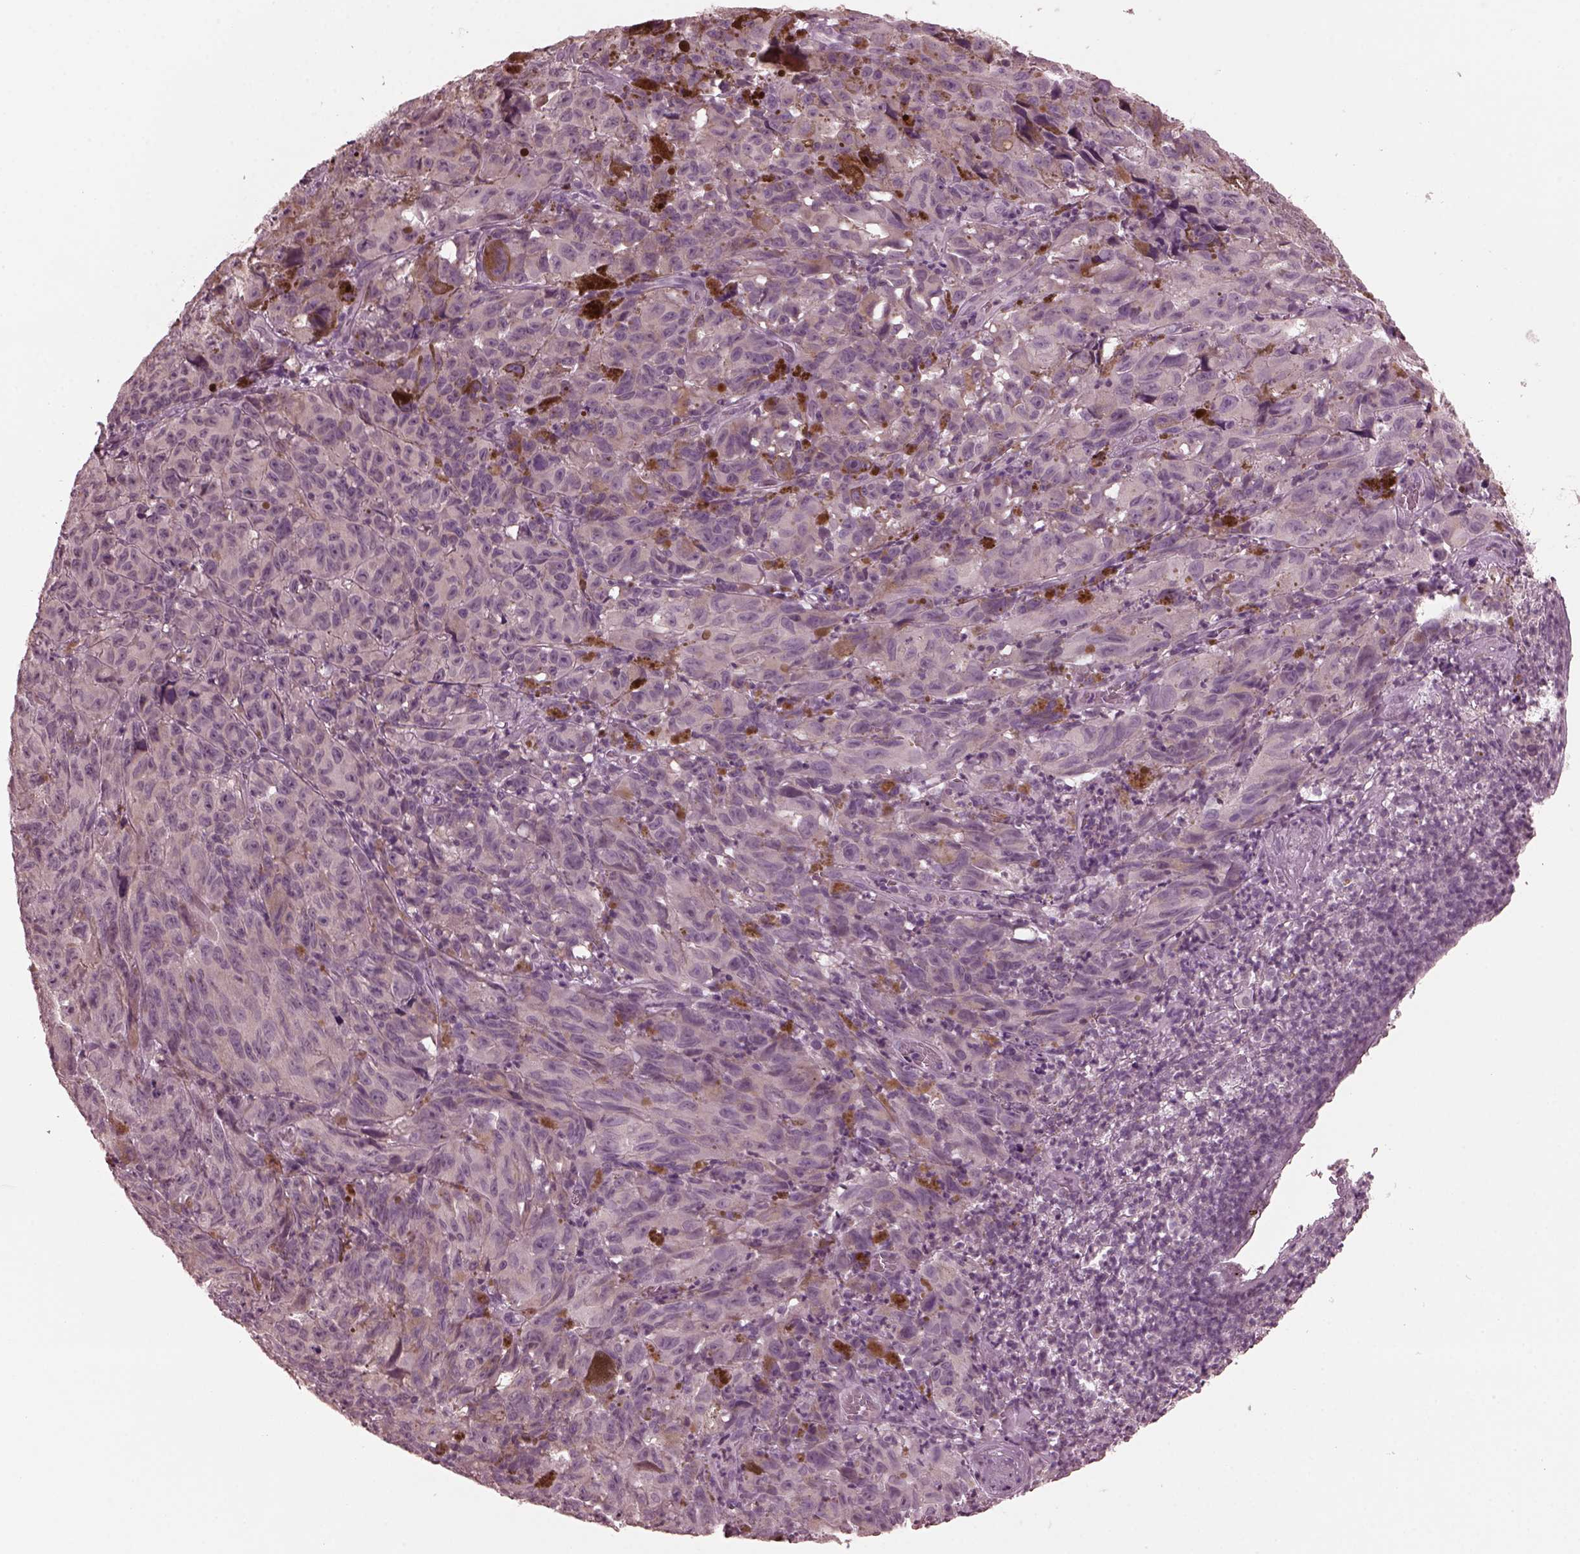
{"staining": {"intensity": "negative", "quantity": "none", "location": "none"}, "tissue": "melanoma", "cell_type": "Tumor cells", "image_type": "cancer", "snomed": [{"axis": "morphology", "description": "Malignant melanoma, NOS"}, {"axis": "topography", "description": "Vulva, labia, clitoris and Bartholin´s gland, NO"}], "caption": "Immunohistochemistry histopathology image of neoplastic tissue: human melanoma stained with DAB reveals no significant protein positivity in tumor cells.", "gene": "RGS7", "patient": {"sex": "female", "age": 75}}